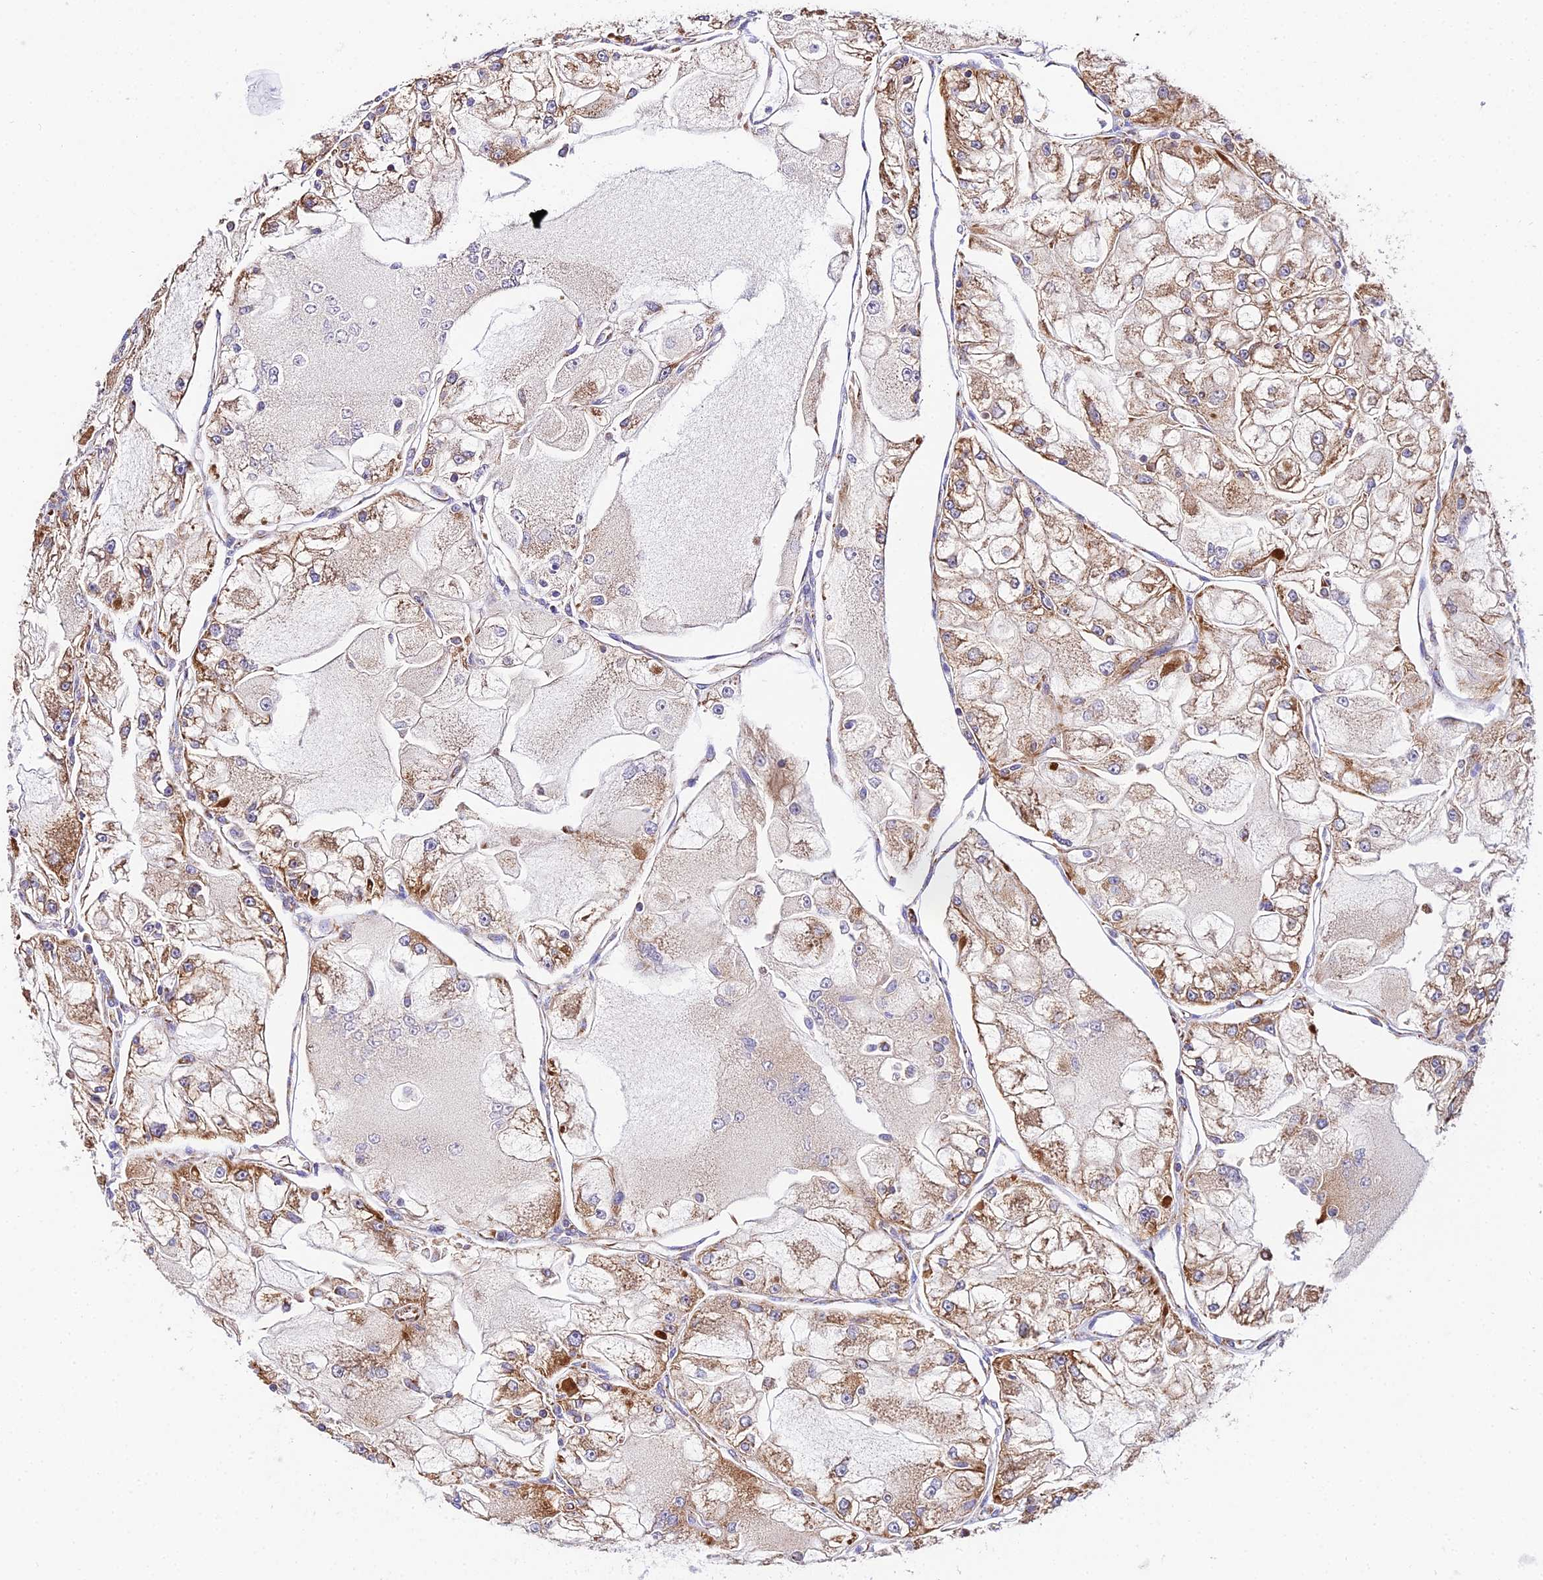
{"staining": {"intensity": "moderate", "quantity": "25%-75%", "location": "cytoplasmic/membranous"}, "tissue": "renal cancer", "cell_type": "Tumor cells", "image_type": "cancer", "snomed": [{"axis": "morphology", "description": "Adenocarcinoma, NOS"}, {"axis": "topography", "description": "Kidney"}], "caption": "A medium amount of moderate cytoplasmic/membranous positivity is present in approximately 25%-75% of tumor cells in renal cancer tissue. Ihc stains the protein of interest in brown and the nuclei are stained blue.", "gene": "OCIAD1", "patient": {"sex": "female", "age": 72}}